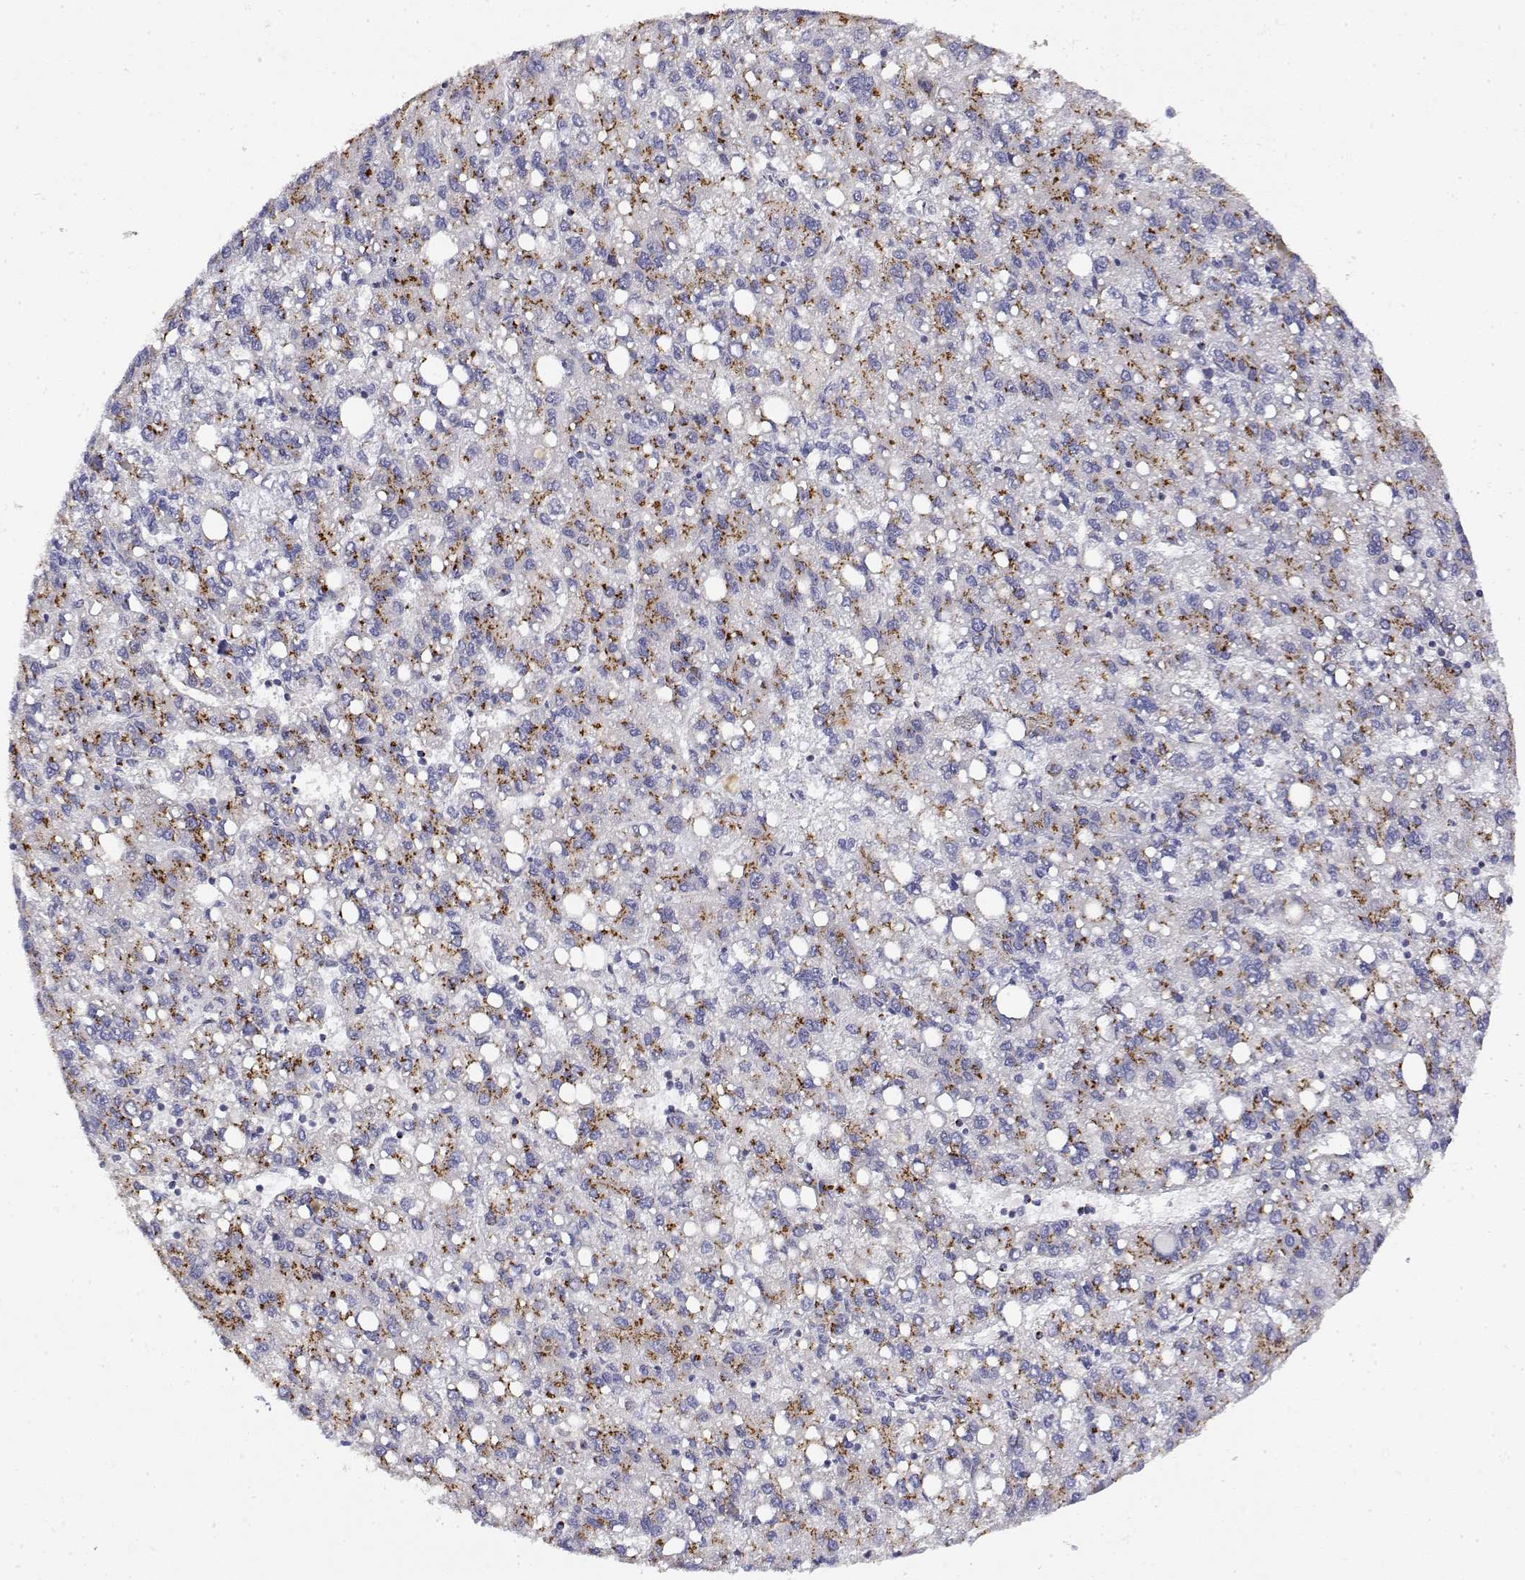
{"staining": {"intensity": "strong", "quantity": "25%-75%", "location": "cytoplasmic/membranous"}, "tissue": "liver cancer", "cell_type": "Tumor cells", "image_type": "cancer", "snomed": [{"axis": "morphology", "description": "Carcinoma, Hepatocellular, NOS"}, {"axis": "topography", "description": "Liver"}], "caption": "About 25%-75% of tumor cells in liver cancer (hepatocellular carcinoma) demonstrate strong cytoplasmic/membranous protein staining as visualized by brown immunohistochemical staining.", "gene": "YIPF3", "patient": {"sex": "female", "age": 82}}